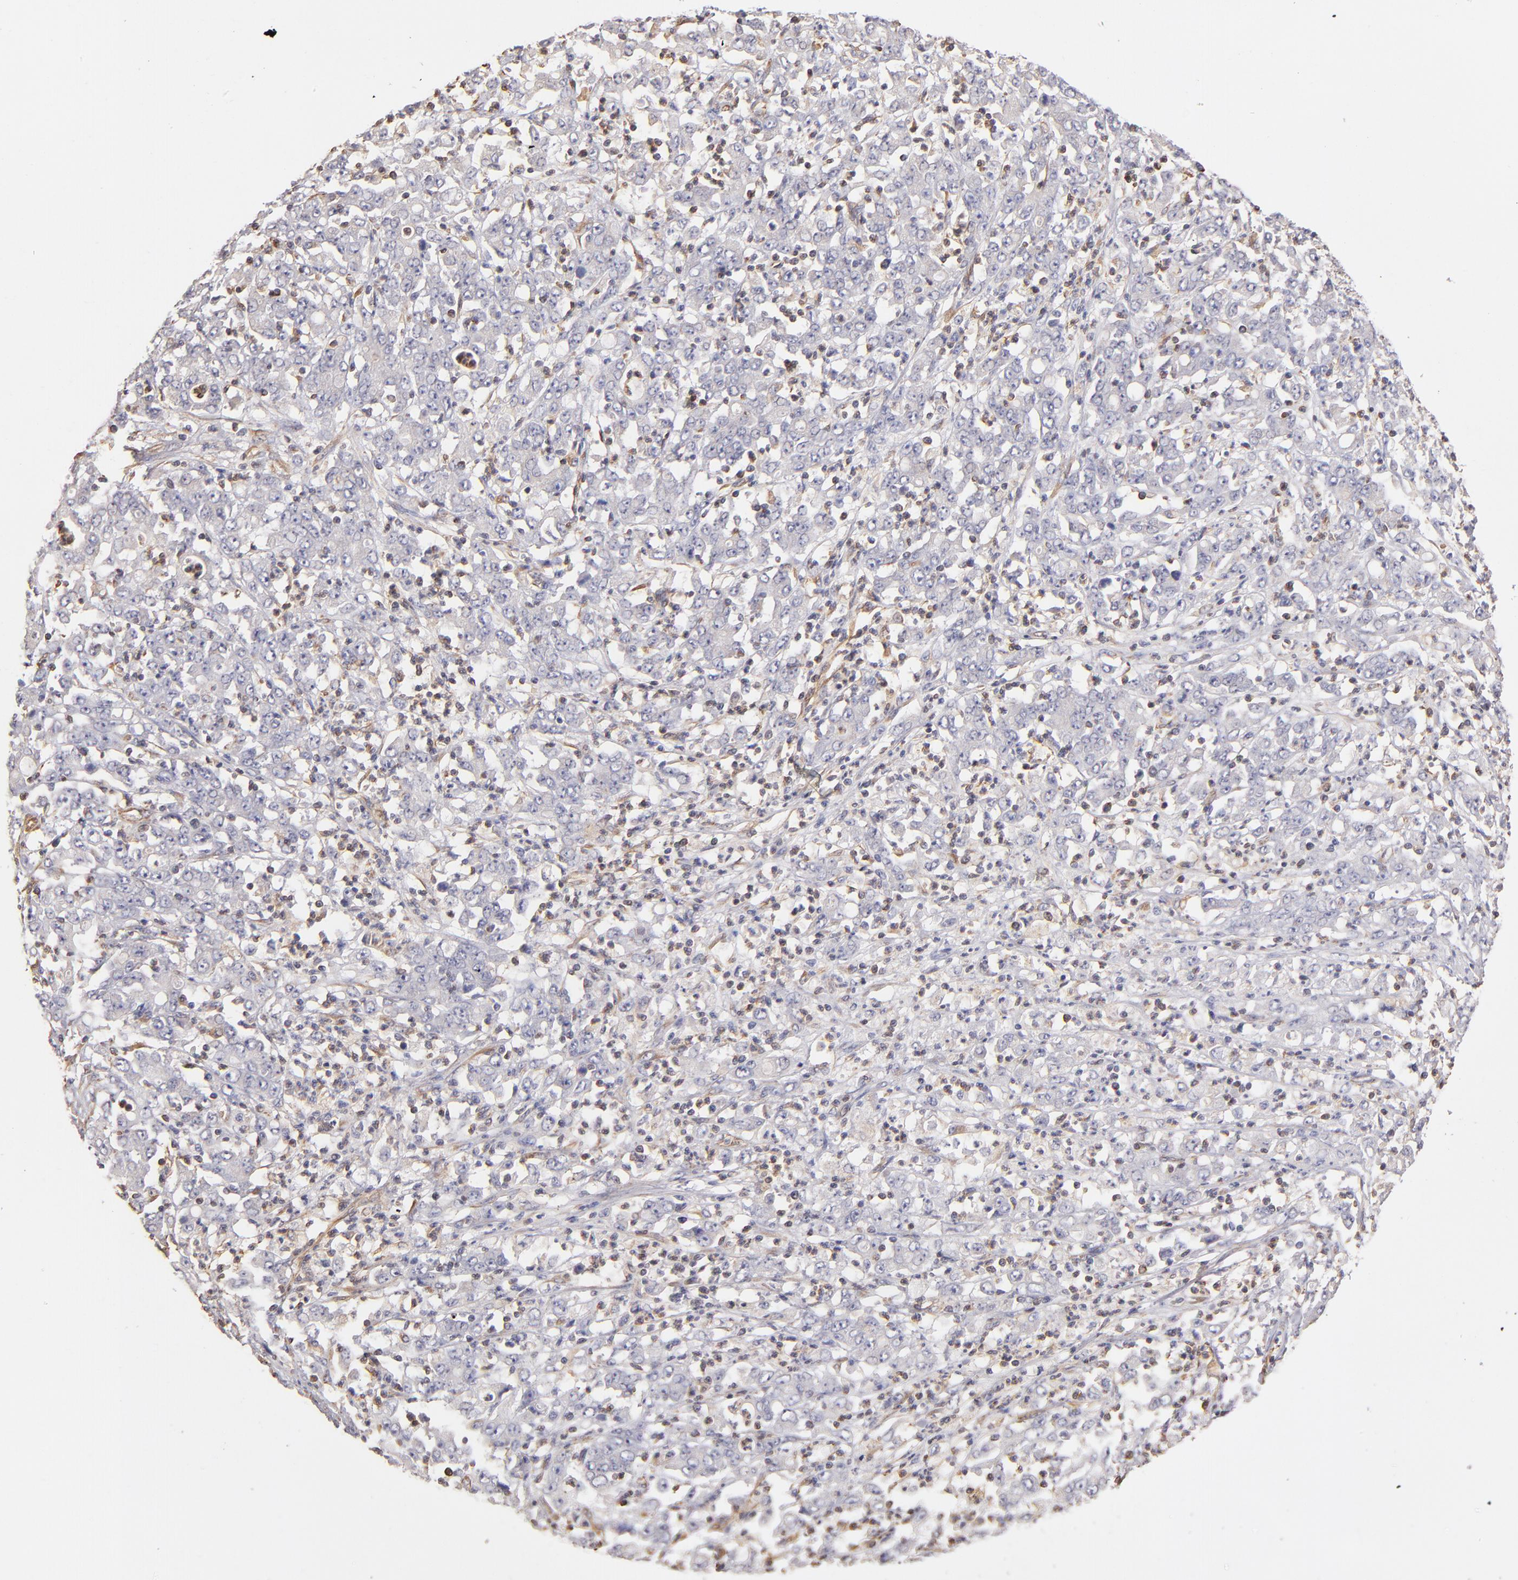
{"staining": {"intensity": "negative", "quantity": "none", "location": "none"}, "tissue": "stomach cancer", "cell_type": "Tumor cells", "image_type": "cancer", "snomed": [{"axis": "morphology", "description": "Adenocarcinoma, NOS"}, {"axis": "topography", "description": "Stomach, lower"}], "caption": "Immunohistochemistry of human stomach cancer (adenocarcinoma) displays no positivity in tumor cells.", "gene": "ABCC1", "patient": {"sex": "female", "age": 71}}